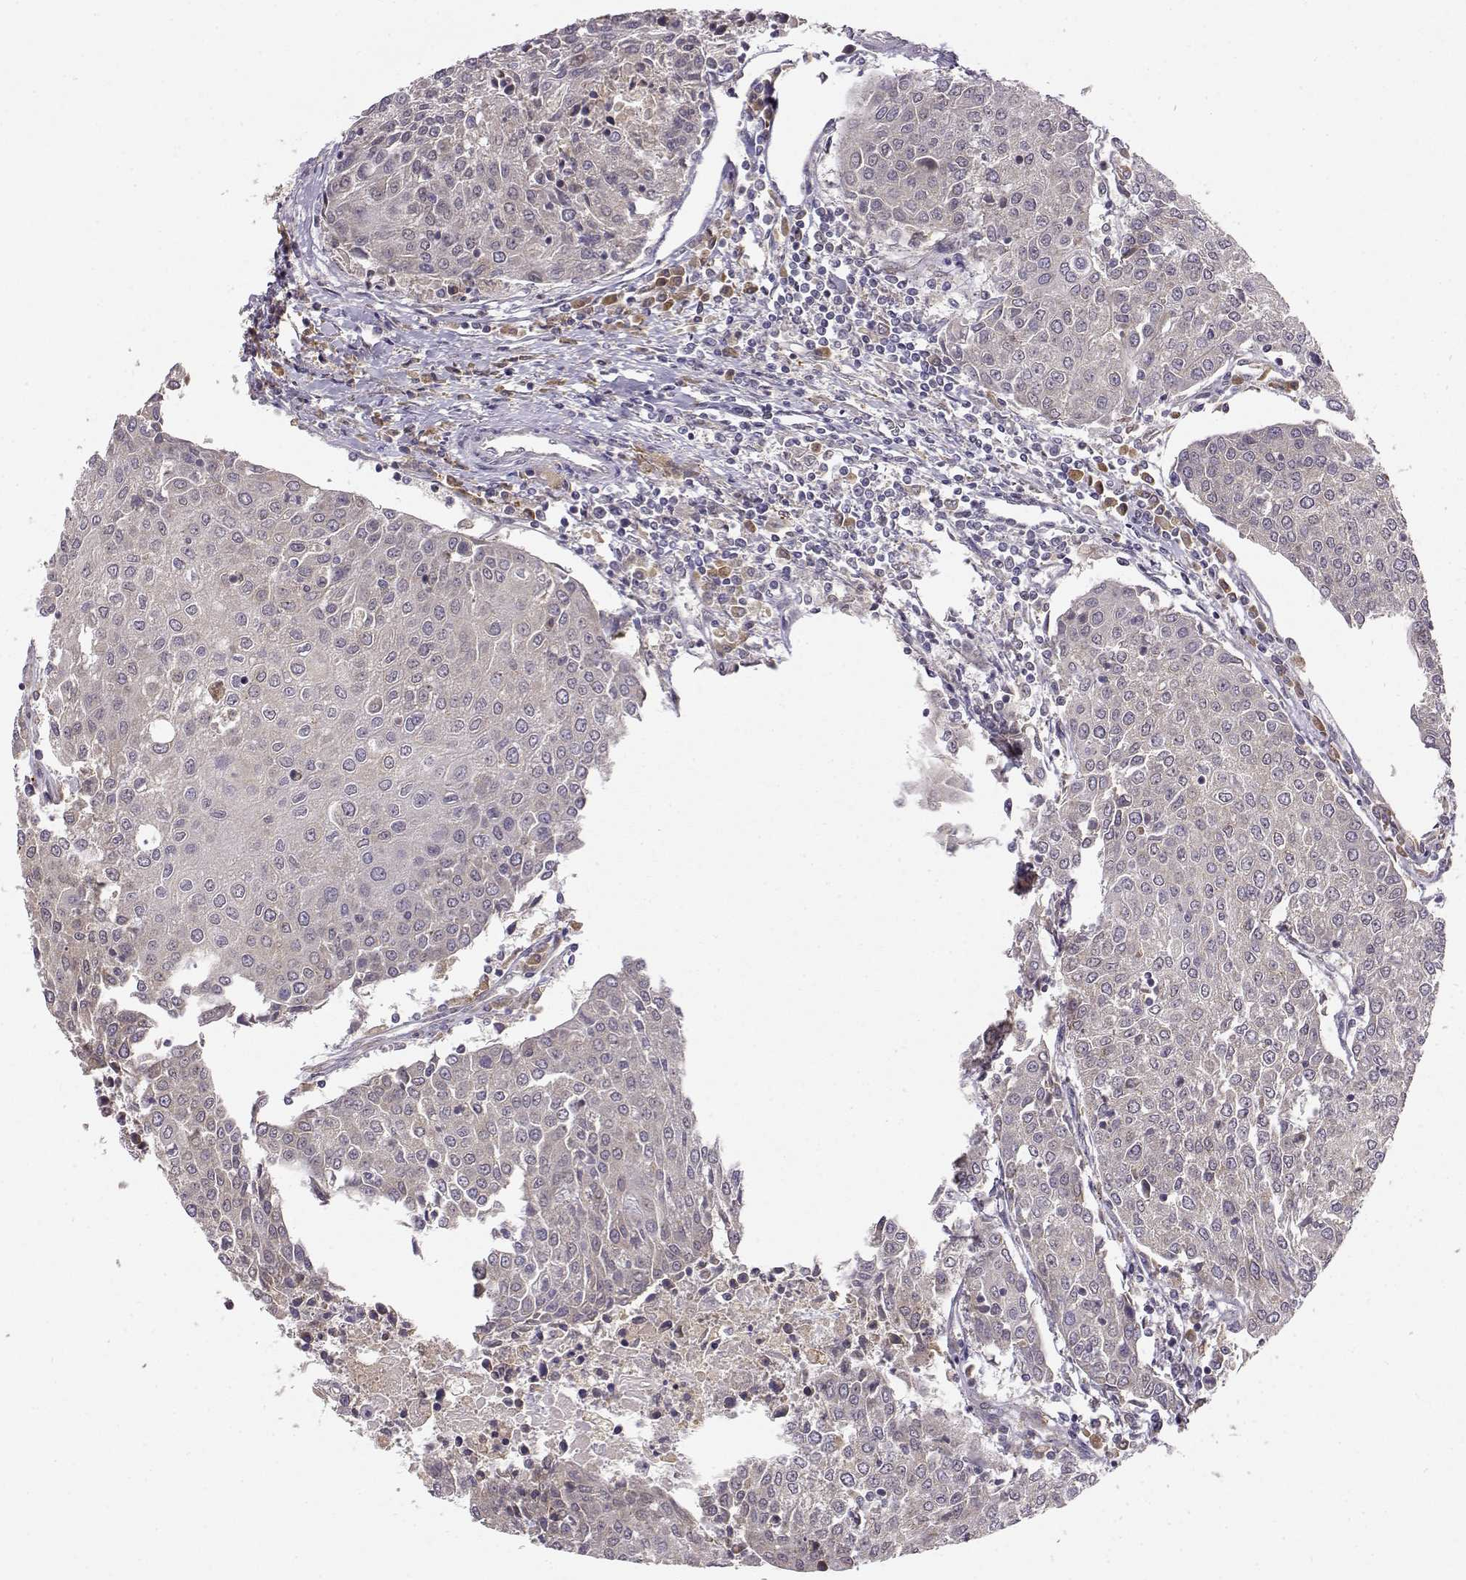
{"staining": {"intensity": "negative", "quantity": "none", "location": "none"}, "tissue": "urothelial cancer", "cell_type": "Tumor cells", "image_type": "cancer", "snomed": [{"axis": "morphology", "description": "Urothelial carcinoma, High grade"}, {"axis": "topography", "description": "Urinary bladder"}], "caption": "This is an immunohistochemistry (IHC) image of urothelial cancer. There is no positivity in tumor cells.", "gene": "ERGIC2", "patient": {"sex": "female", "age": 85}}